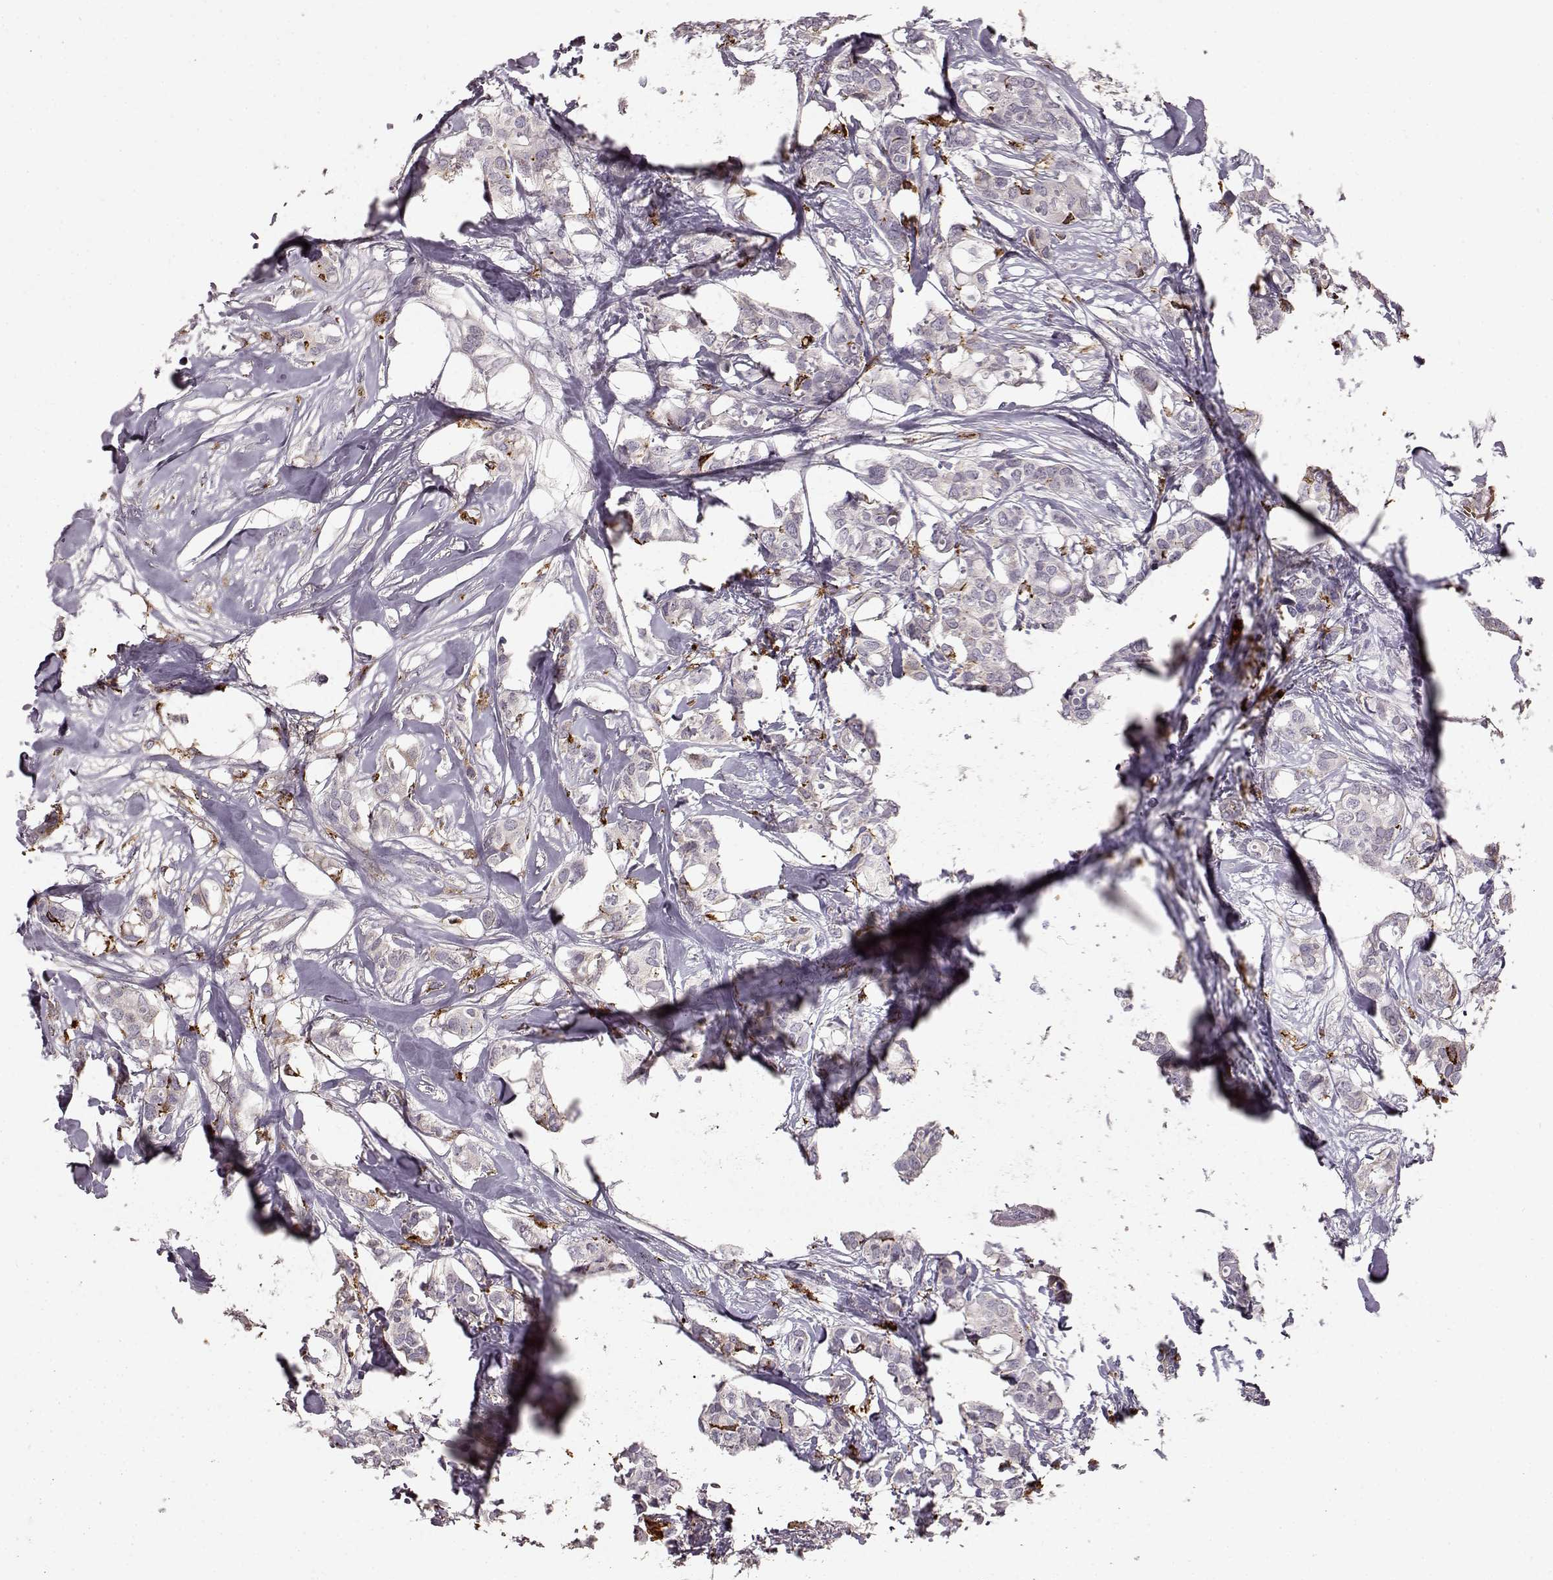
{"staining": {"intensity": "moderate", "quantity": "<25%", "location": "cytoplasmic/membranous"}, "tissue": "breast cancer", "cell_type": "Tumor cells", "image_type": "cancer", "snomed": [{"axis": "morphology", "description": "Duct carcinoma"}, {"axis": "topography", "description": "Breast"}], "caption": "Immunohistochemical staining of human breast infiltrating ductal carcinoma shows moderate cytoplasmic/membranous protein expression in about <25% of tumor cells.", "gene": "CCNF", "patient": {"sex": "female", "age": 62}}